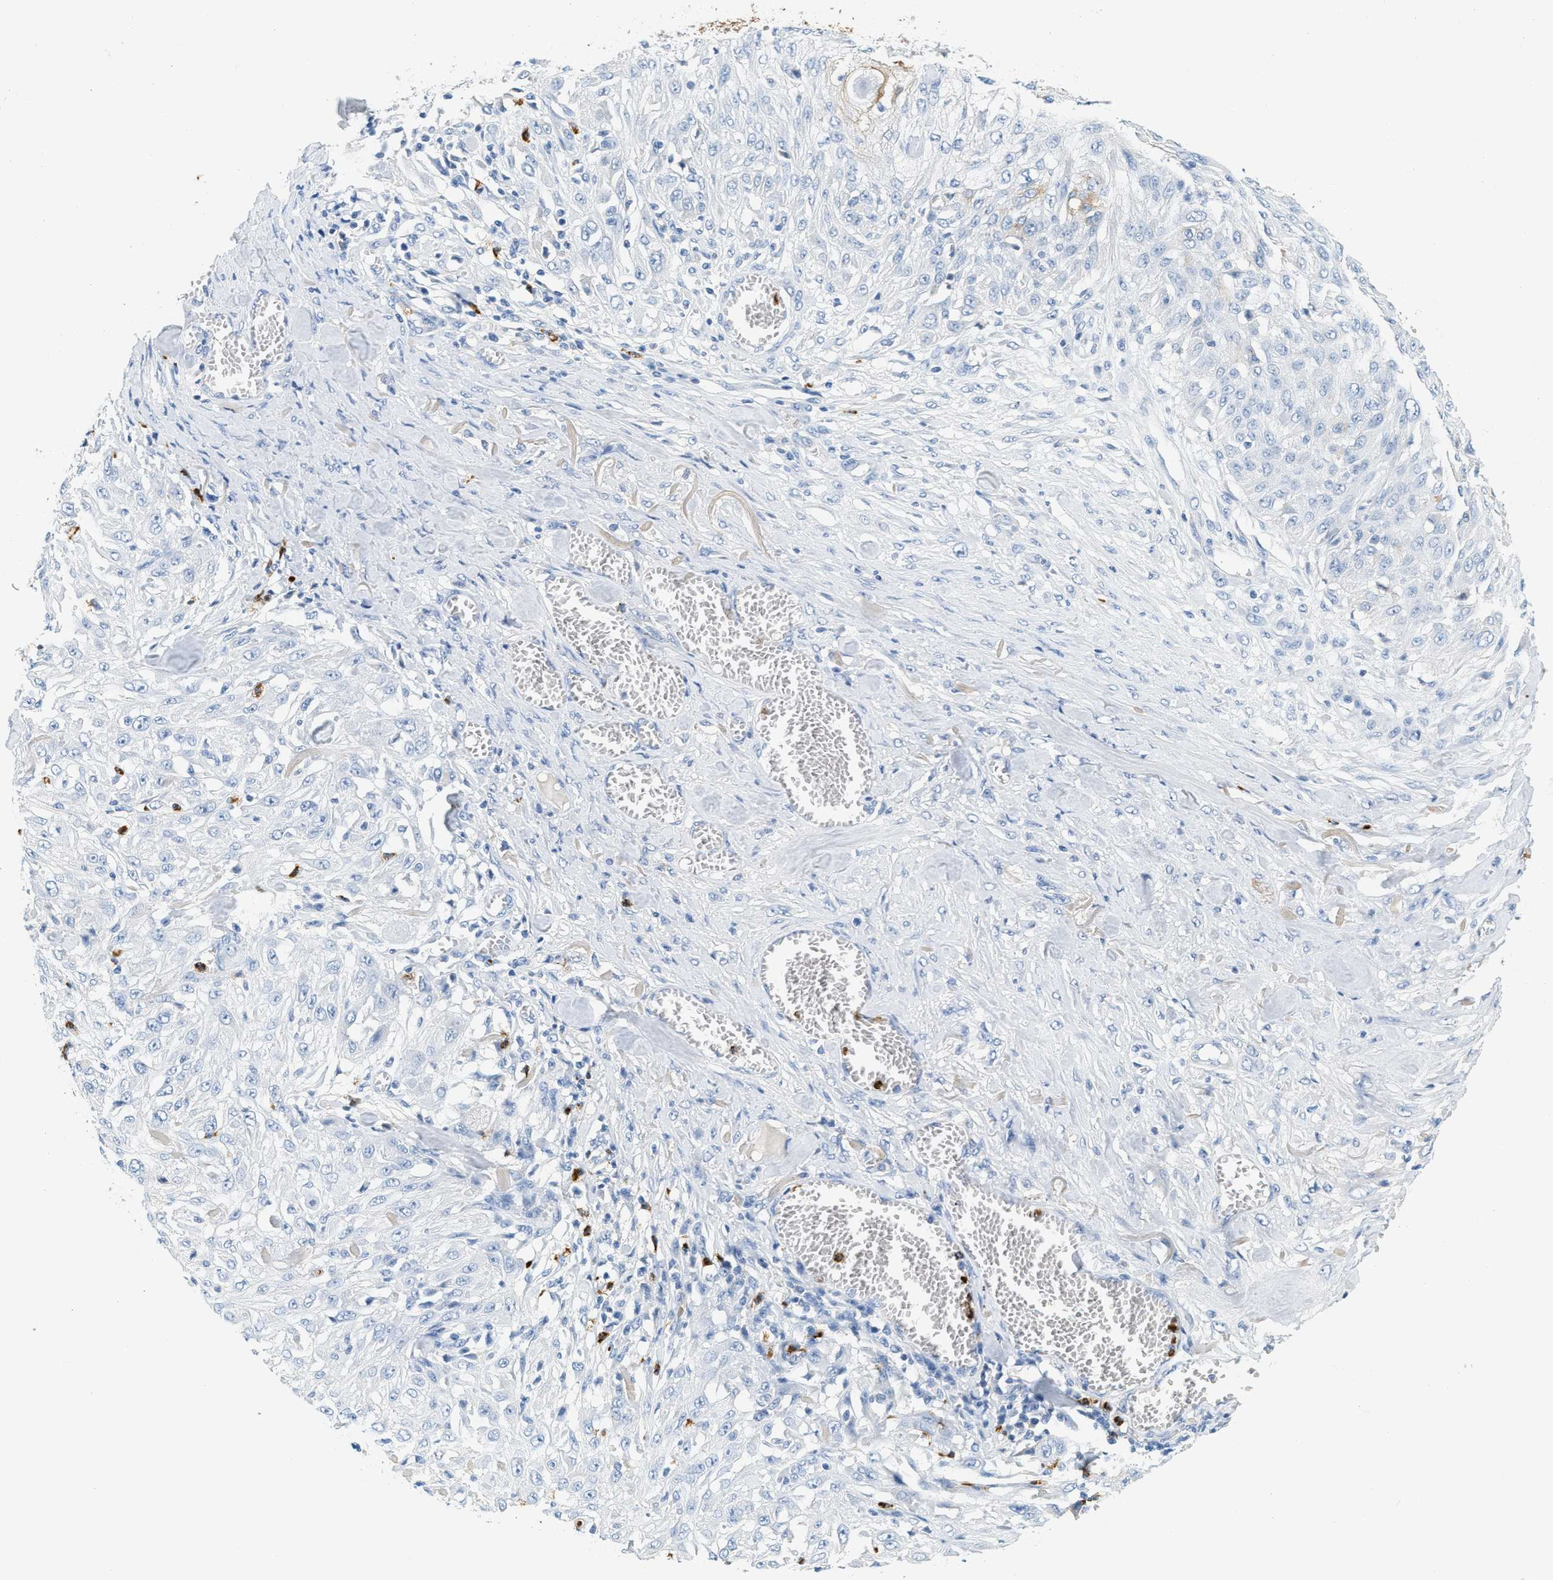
{"staining": {"intensity": "negative", "quantity": "none", "location": "none"}, "tissue": "skin cancer", "cell_type": "Tumor cells", "image_type": "cancer", "snomed": [{"axis": "morphology", "description": "Squamous cell carcinoma, NOS"}, {"axis": "morphology", "description": "Squamous cell carcinoma, metastatic, NOS"}, {"axis": "topography", "description": "Skin"}, {"axis": "topography", "description": "Lymph node"}], "caption": "An image of human skin squamous cell carcinoma is negative for staining in tumor cells.", "gene": "LCN2", "patient": {"sex": "male", "age": 75}}